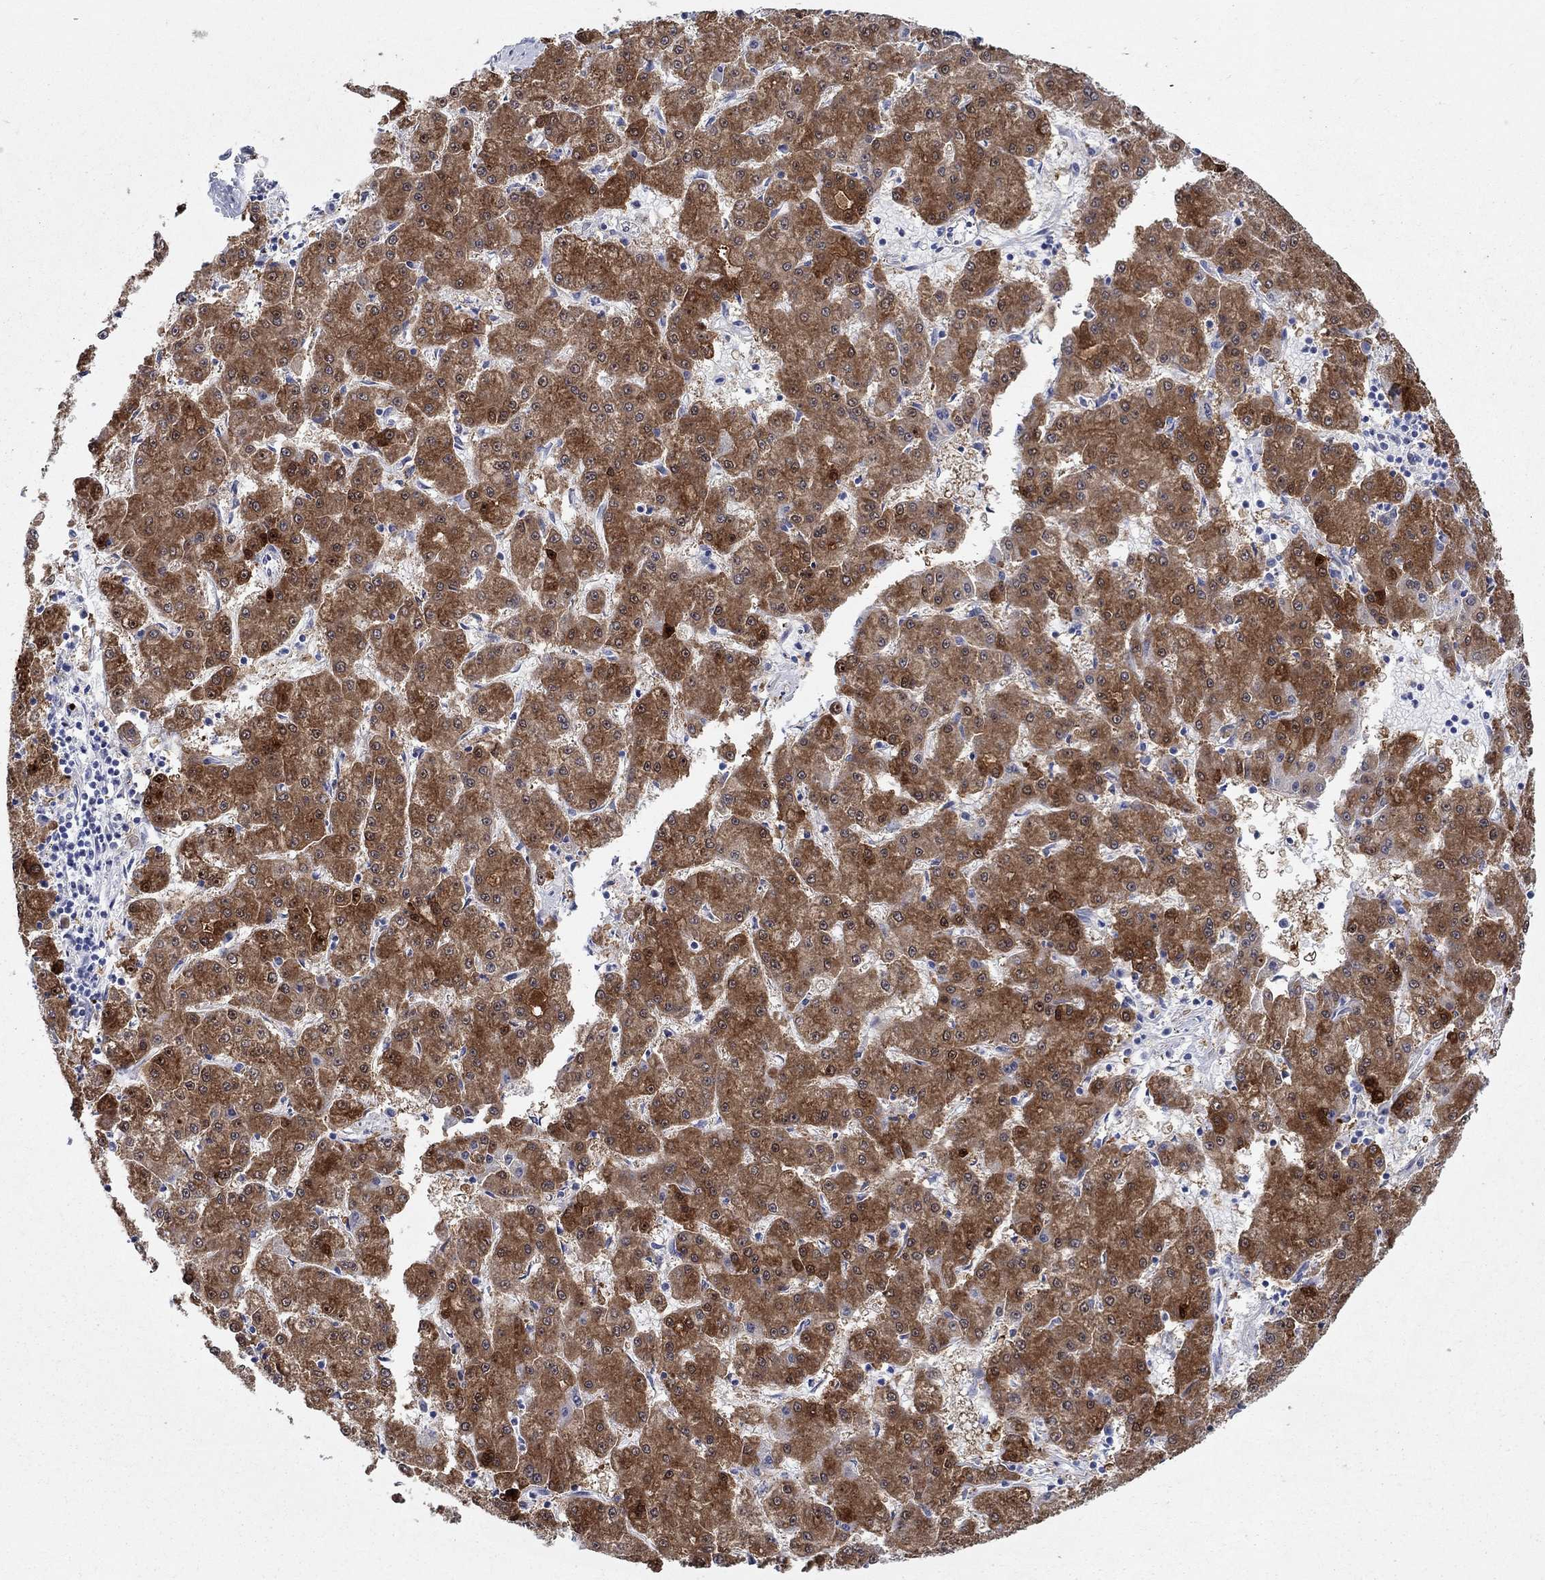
{"staining": {"intensity": "strong", "quantity": ">75%", "location": "cytoplasmic/membranous,nuclear"}, "tissue": "liver cancer", "cell_type": "Tumor cells", "image_type": "cancer", "snomed": [{"axis": "morphology", "description": "Carcinoma, Hepatocellular, NOS"}, {"axis": "topography", "description": "Liver"}], "caption": "Immunohistochemistry histopathology image of neoplastic tissue: liver cancer stained using IHC shows high levels of strong protein expression localized specifically in the cytoplasmic/membranous and nuclear of tumor cells, appearing as a cytoplasmic/membranous and nuclear brown color.", "gene": "AKR1C2", "patient": {"sex": "male", "age": 73}}